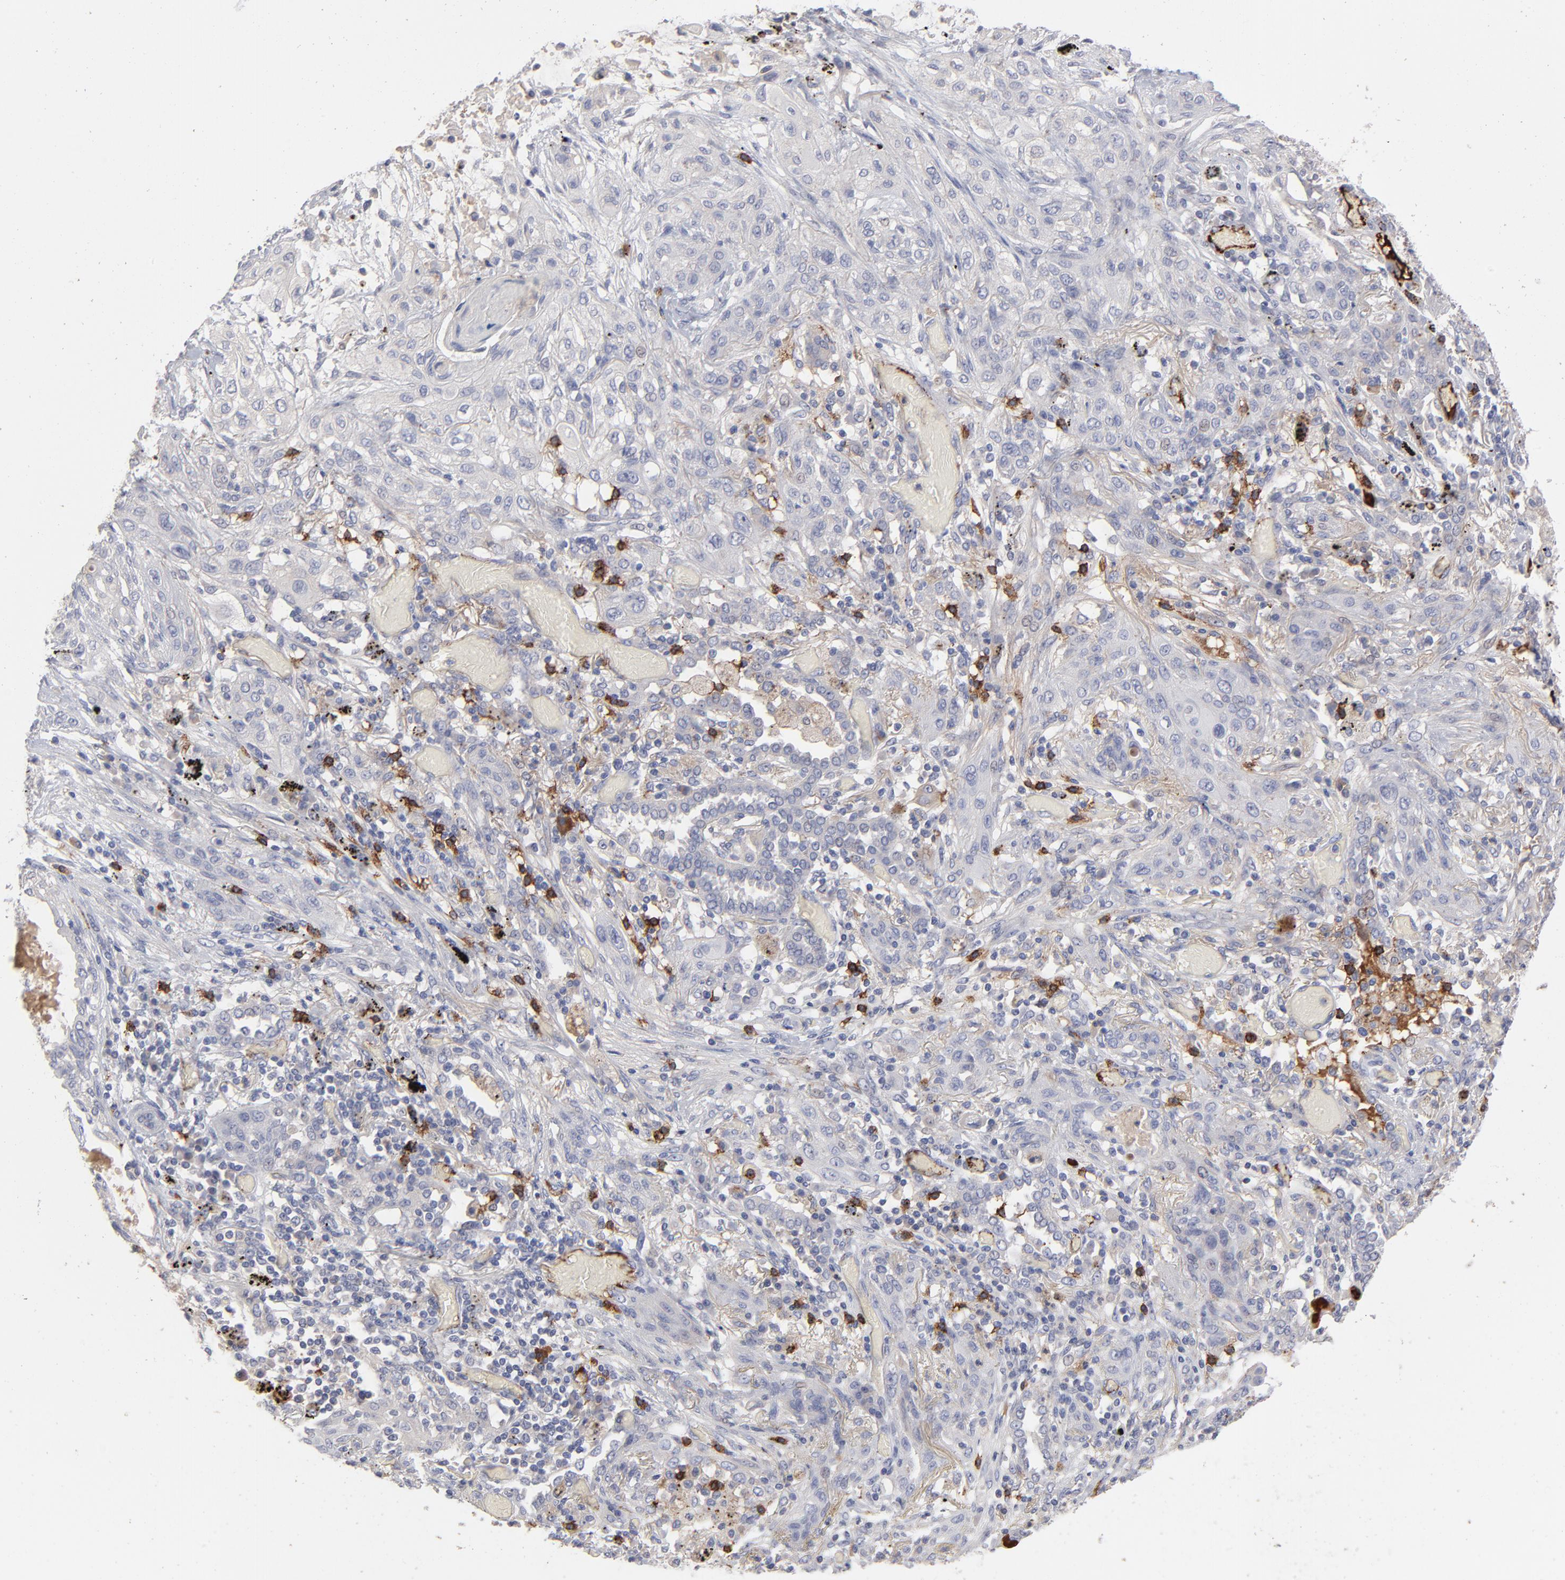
{"staining": {"intensity": "negative", "quantity": "none", "location": "none"}, "tissue": "lung cancer", "cell_type": "Tumor cells", "image_type": "cancer", "snomed": [{"axis": "morphology", "description": "Squamous cell carcinoma, NOS"}, {"axis": "topography", "description": "Lung"}], "caption": "DAB immunohistochemical staining of human lung cancer exhibits no significant positivity in tumor cells. (IHC, brightfield microscopy, high magnification).", "gene": "CCR3", "patient": {"sex": "female", "age": 47}}